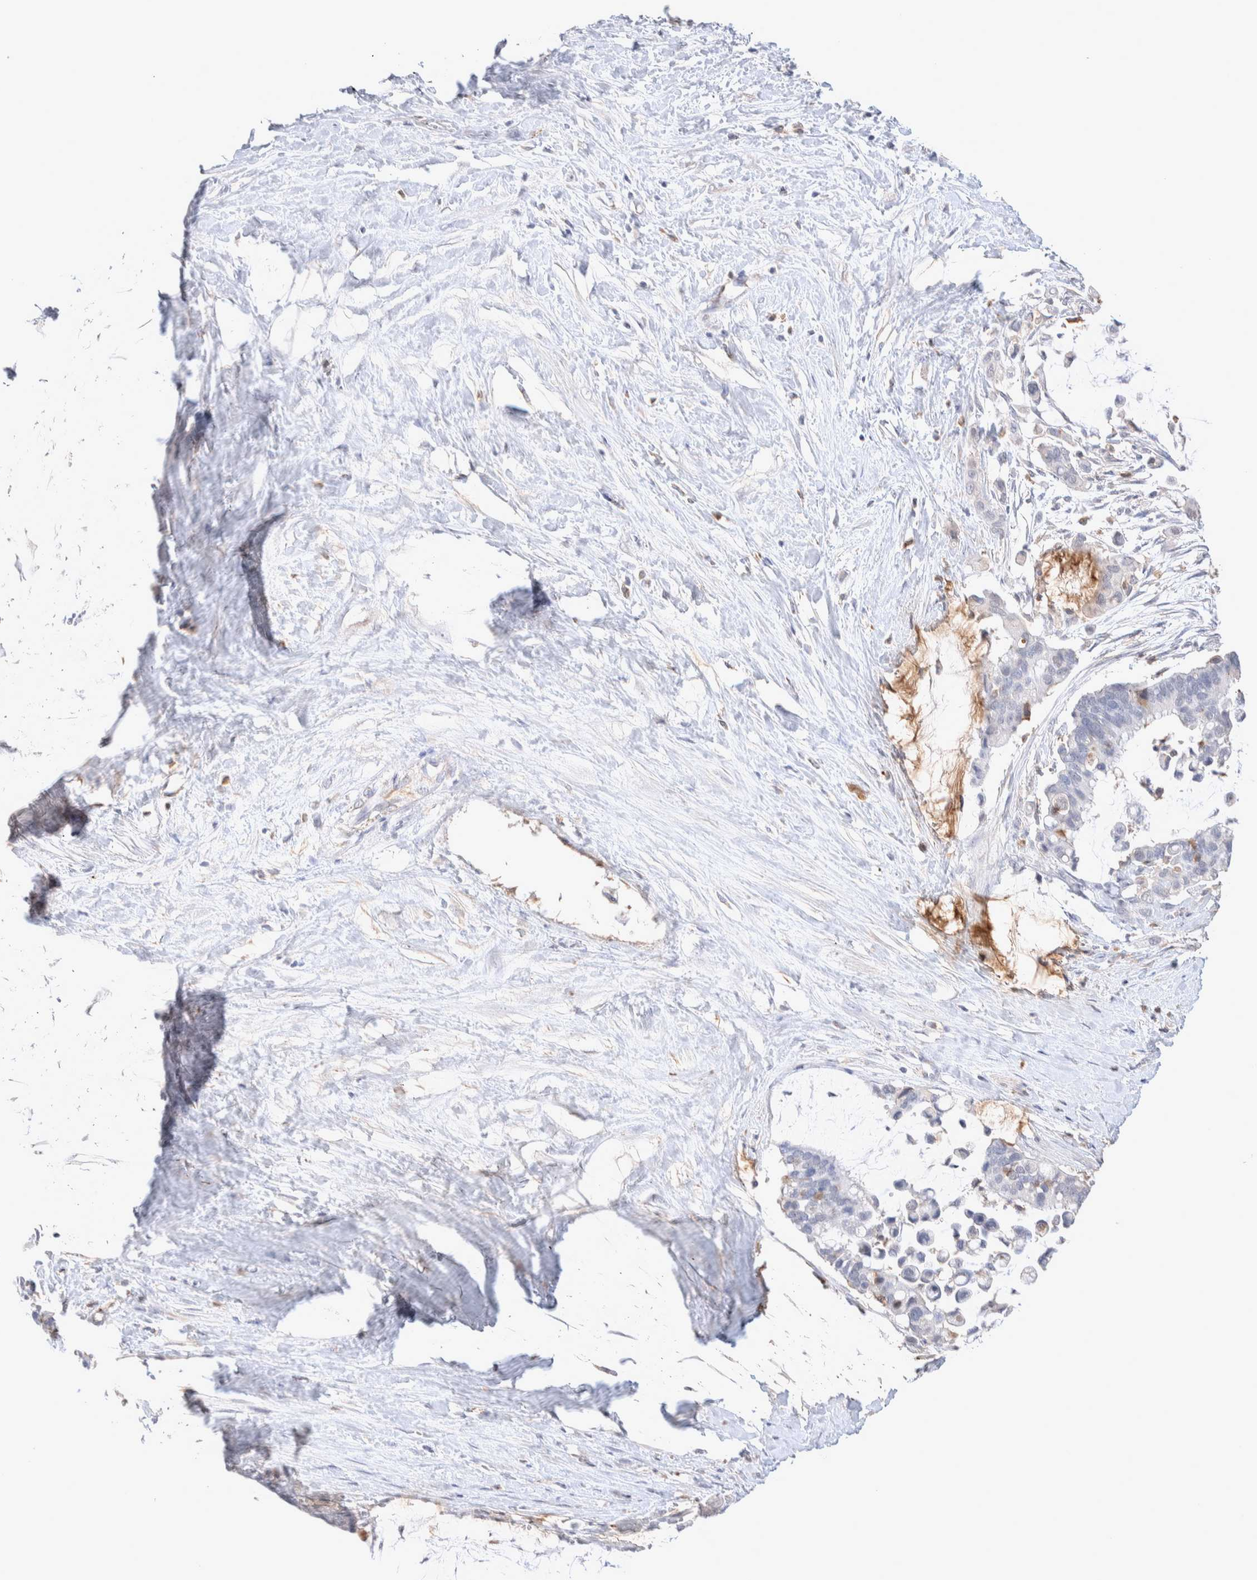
{"staining": {"intensity": "negative", "quantity": "none", "location": "none"}, "tissue": "pancreatic cancer", "cell_type": "Tumor cells", "image_type": "cancer", "snomed": [{"axis": "morphology", "description": "Adenocarcinoma, NOS"}, {"axis": "topography", "description": "Pancreas"}], "caption": "Immunohistochemistry photomicrograph of human pancreatic adenocarcinoma stained for a protein (brown), which shows no expression in tumor cells.", "gene": "FFAR2", "patient": {"sex": "male", "age": 41}}